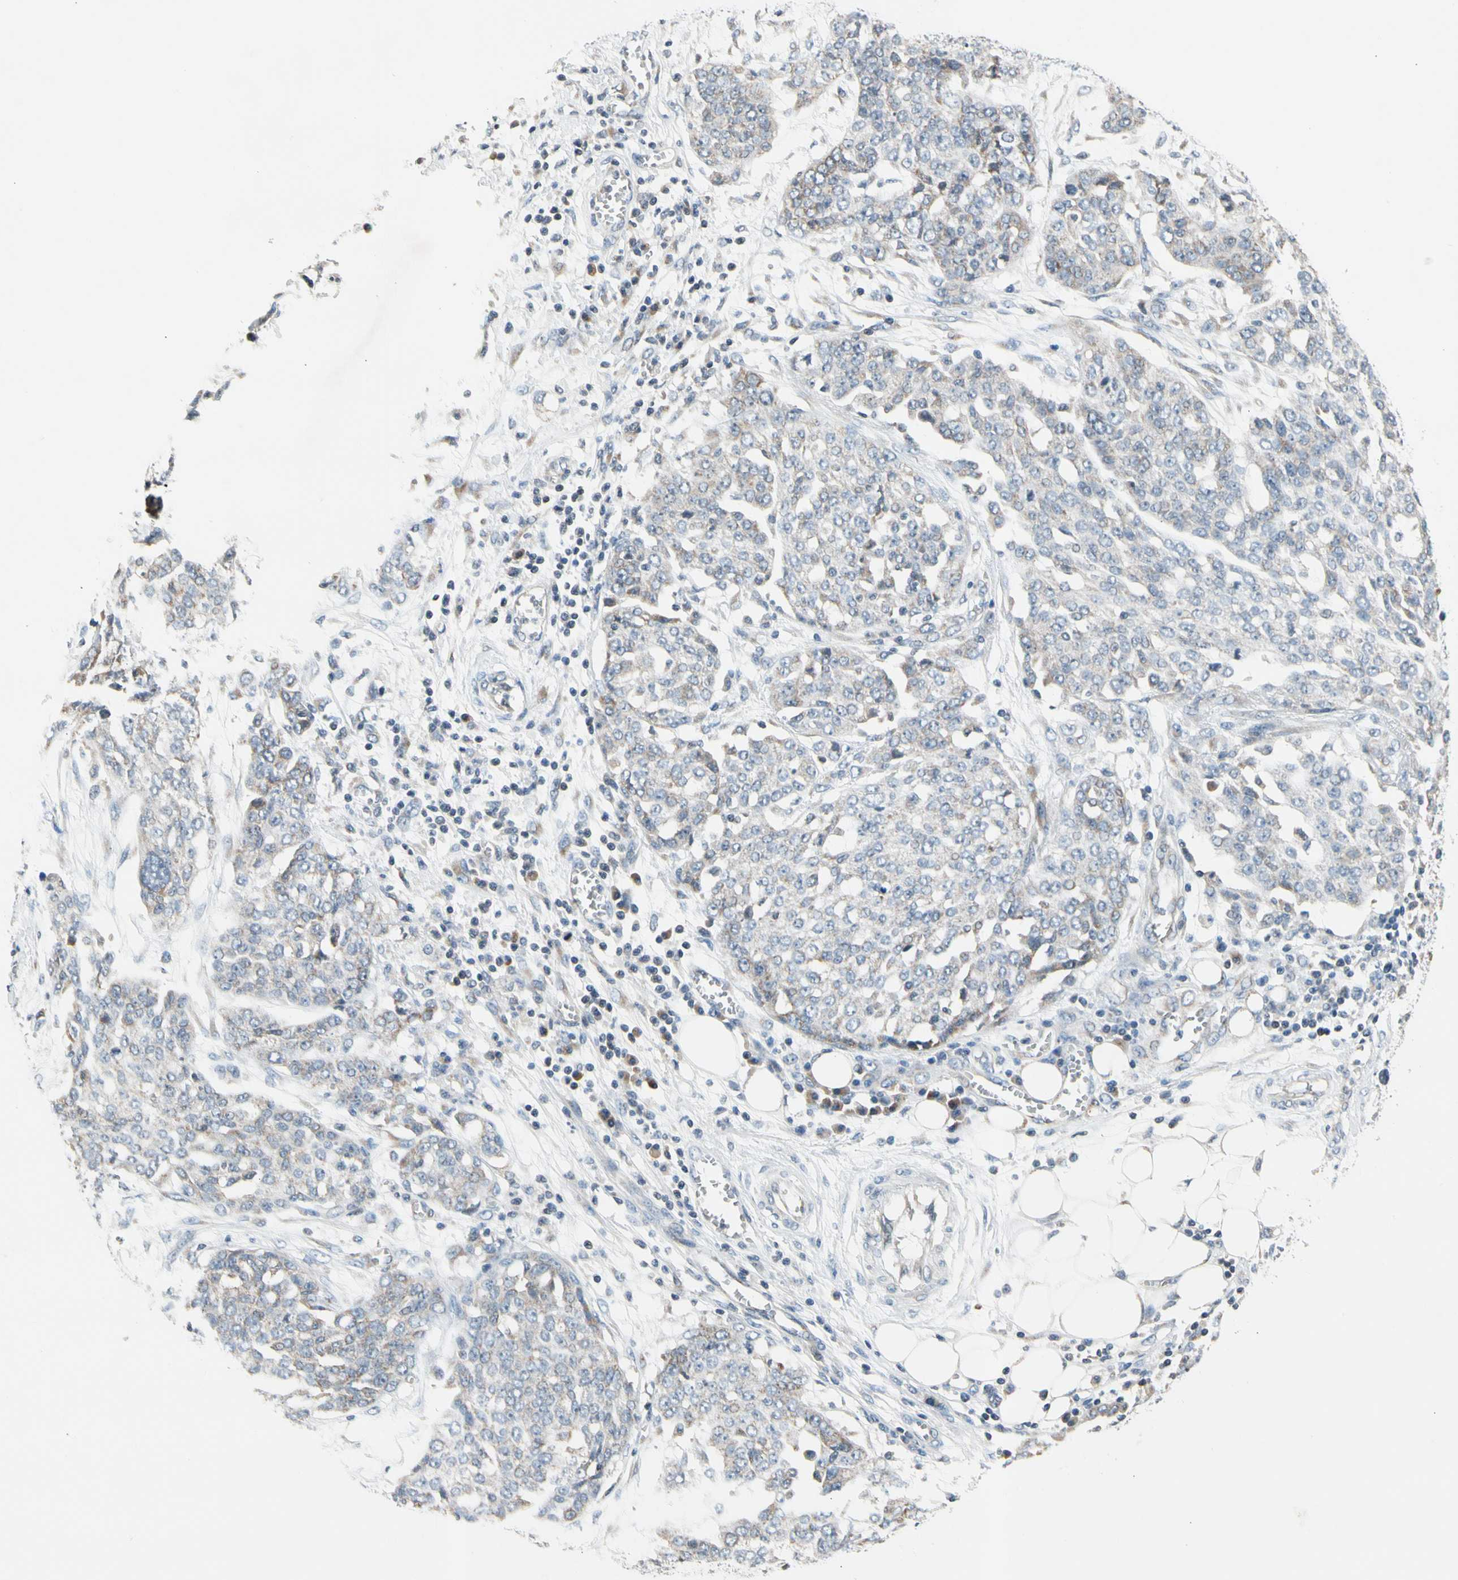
{"staining": {"intensity": "negative", "quantity": "none", "location": "none"}, "tissue": "ovarian cancer", "cell_type": "Tumor cells", "image_type": "cancer", "snomed": [{"axis": "morphology", "description": "Cystadenocarcinoma, serous, NOS"}, {"axis": "topography", "description": "Soft tissue"}, {"axis": "topography", "description": "Ovary"}], "caption": "Ovarian cancer stained for a protein using IHC displays no expression tumor cells.", "gene": "SOX30", "patient": {"sex": "female", "age": 57}}